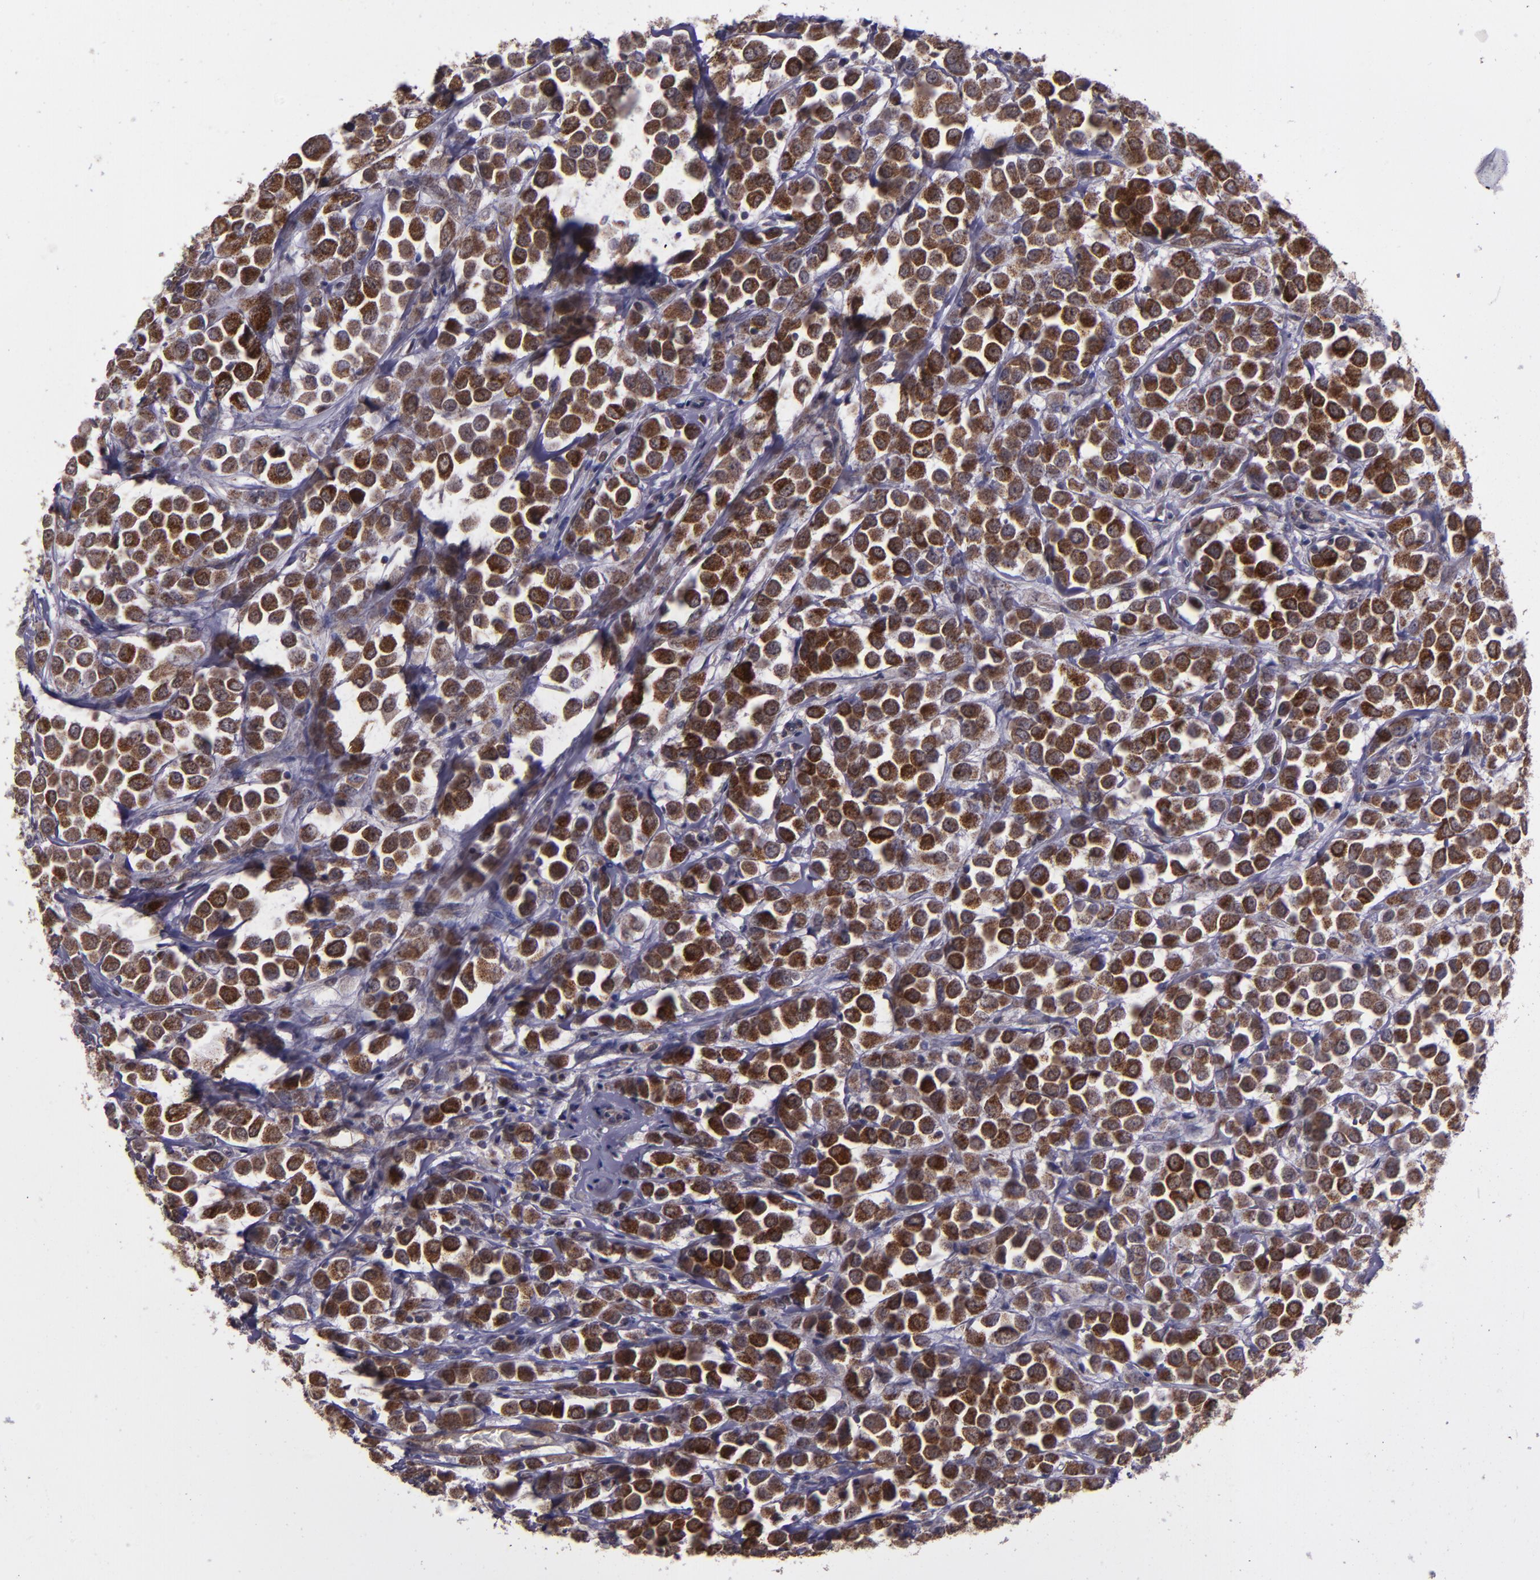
{"staining": {"intensity": "moderate", "quantity": ">75%", "location": "cytoplasmic/membranous"}, "tissue": "breast cancer", "cell_type": "Tumor cells", "image_type": "cancer", "snomed": [{"axis": "morphology", "description": "Duct carcinoma"}, {"axis": "topography", "description": "Breast"}], "caption": "Brown immunohistochemical staining in breast intraductal carcinoma reveals moderate cytoplasmic/membranous positivity in about >75% of tumor cells. (DAB IHC, brown staining for protein, blue staining for nuclei).", "gene": "LONP1", "patient": {"sex": "female", "age": 61}}